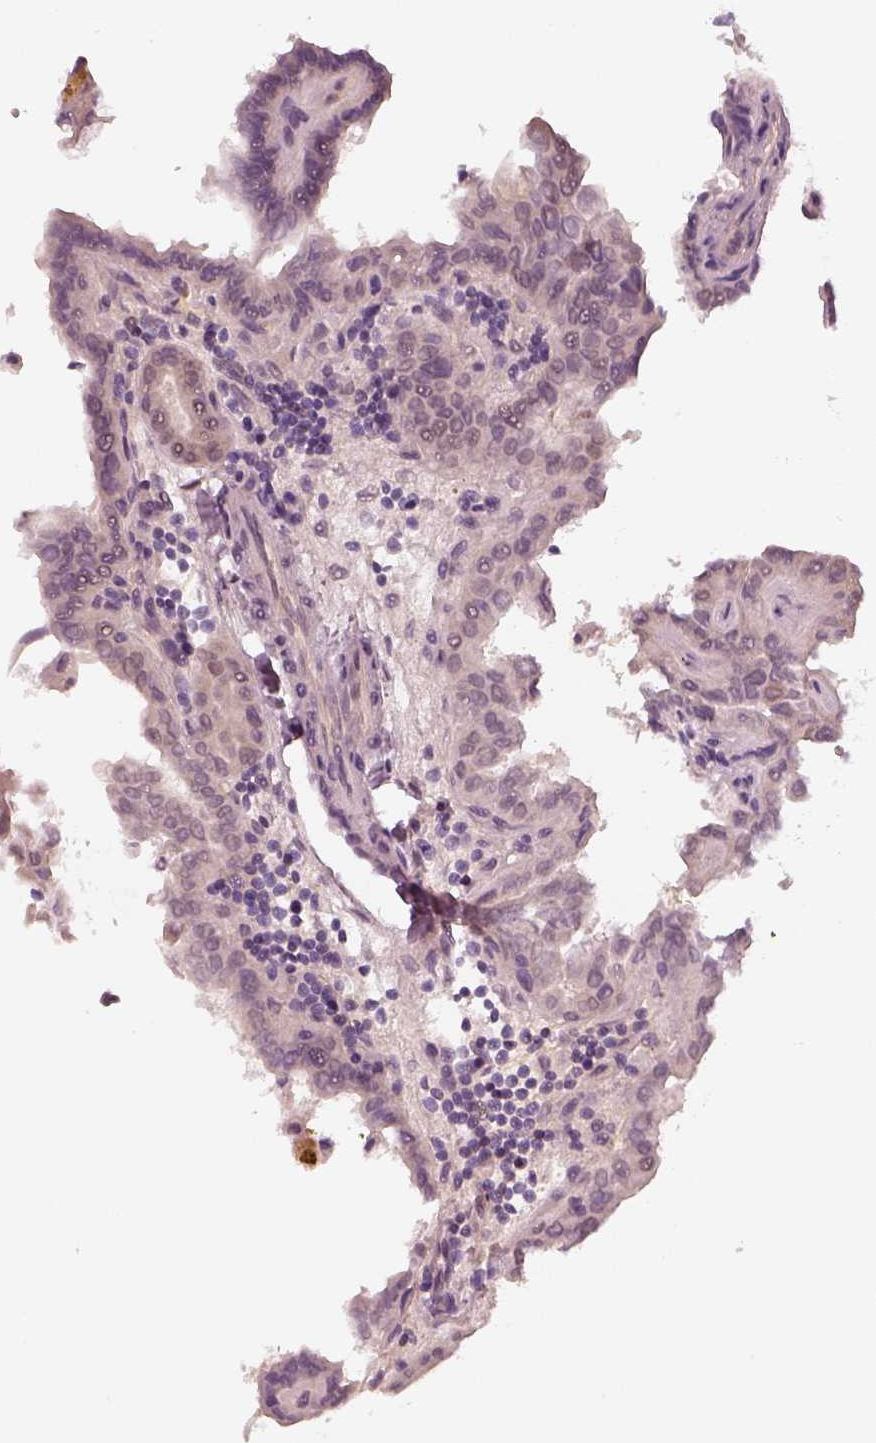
{"staining": {"intensity": "weak", "quantity": "<25%", "location": "cytoplasmic/membranous"}, "tissue": "thyroid cancer", "cell_type": "Tumor cells", "image_type": "cancer", "snomed": [{"axis": "morphology", "description": "Papillary adenocarcinoma, NOS"}, {"axis": "topography", "description": "Thyroid gland"}], "caption": "The immunohistochemistry micrograph has no significant staining in tumor cells of papillary adenocarcinoma (thyroid) tissue. The staining was performed using DAB (3,3'-diaminobenzidine) to visualize the protein expression in brown, while the nuclei were stained in blue with hematoxylin (Magnification: 20x).", "gene": "EGR4", "patient": {"sex": "female", "age": 46}}